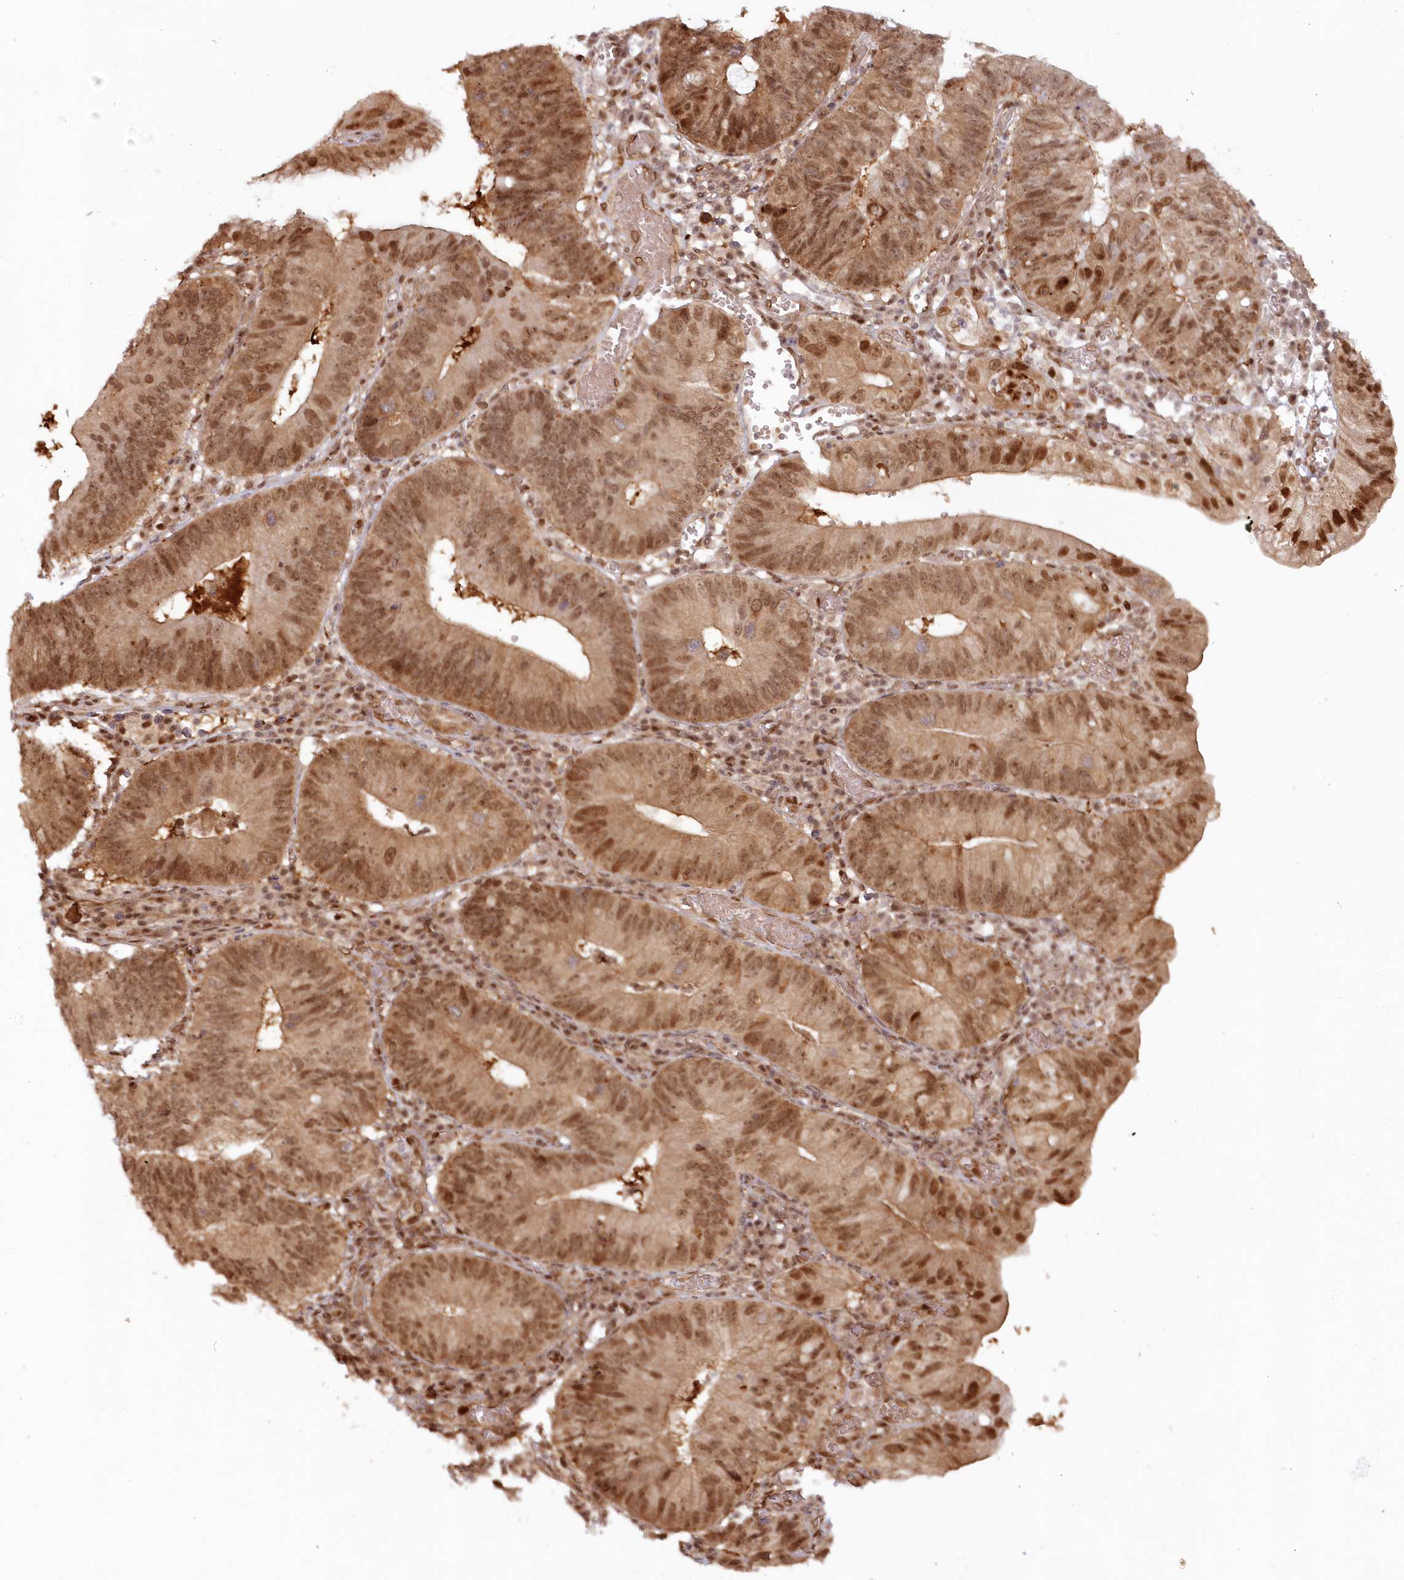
{"staining": {"intensity": "moderate", "quantity": ">75%", "location": "cytoplasmic/membranous,nuclear"}, "tissue": "stomach cancer", "cell_type": "Tumor cells", "image_type": "cancer", "snomed": [{"axis": "morphology", "description": "Adenocarcinoma, NOS"}, {"axis": "topography", "description": "Stomach"}], "caption": "Moderate cytoplasmic/membranous and nuclear positivity for a protein is appreciated in approximately >75% of tumor cells of adenocarcinoma (stomach) using immunohistochemistry.", "gene": "TOGARAM2", "patient": {"sex": "male", "age": 59}}